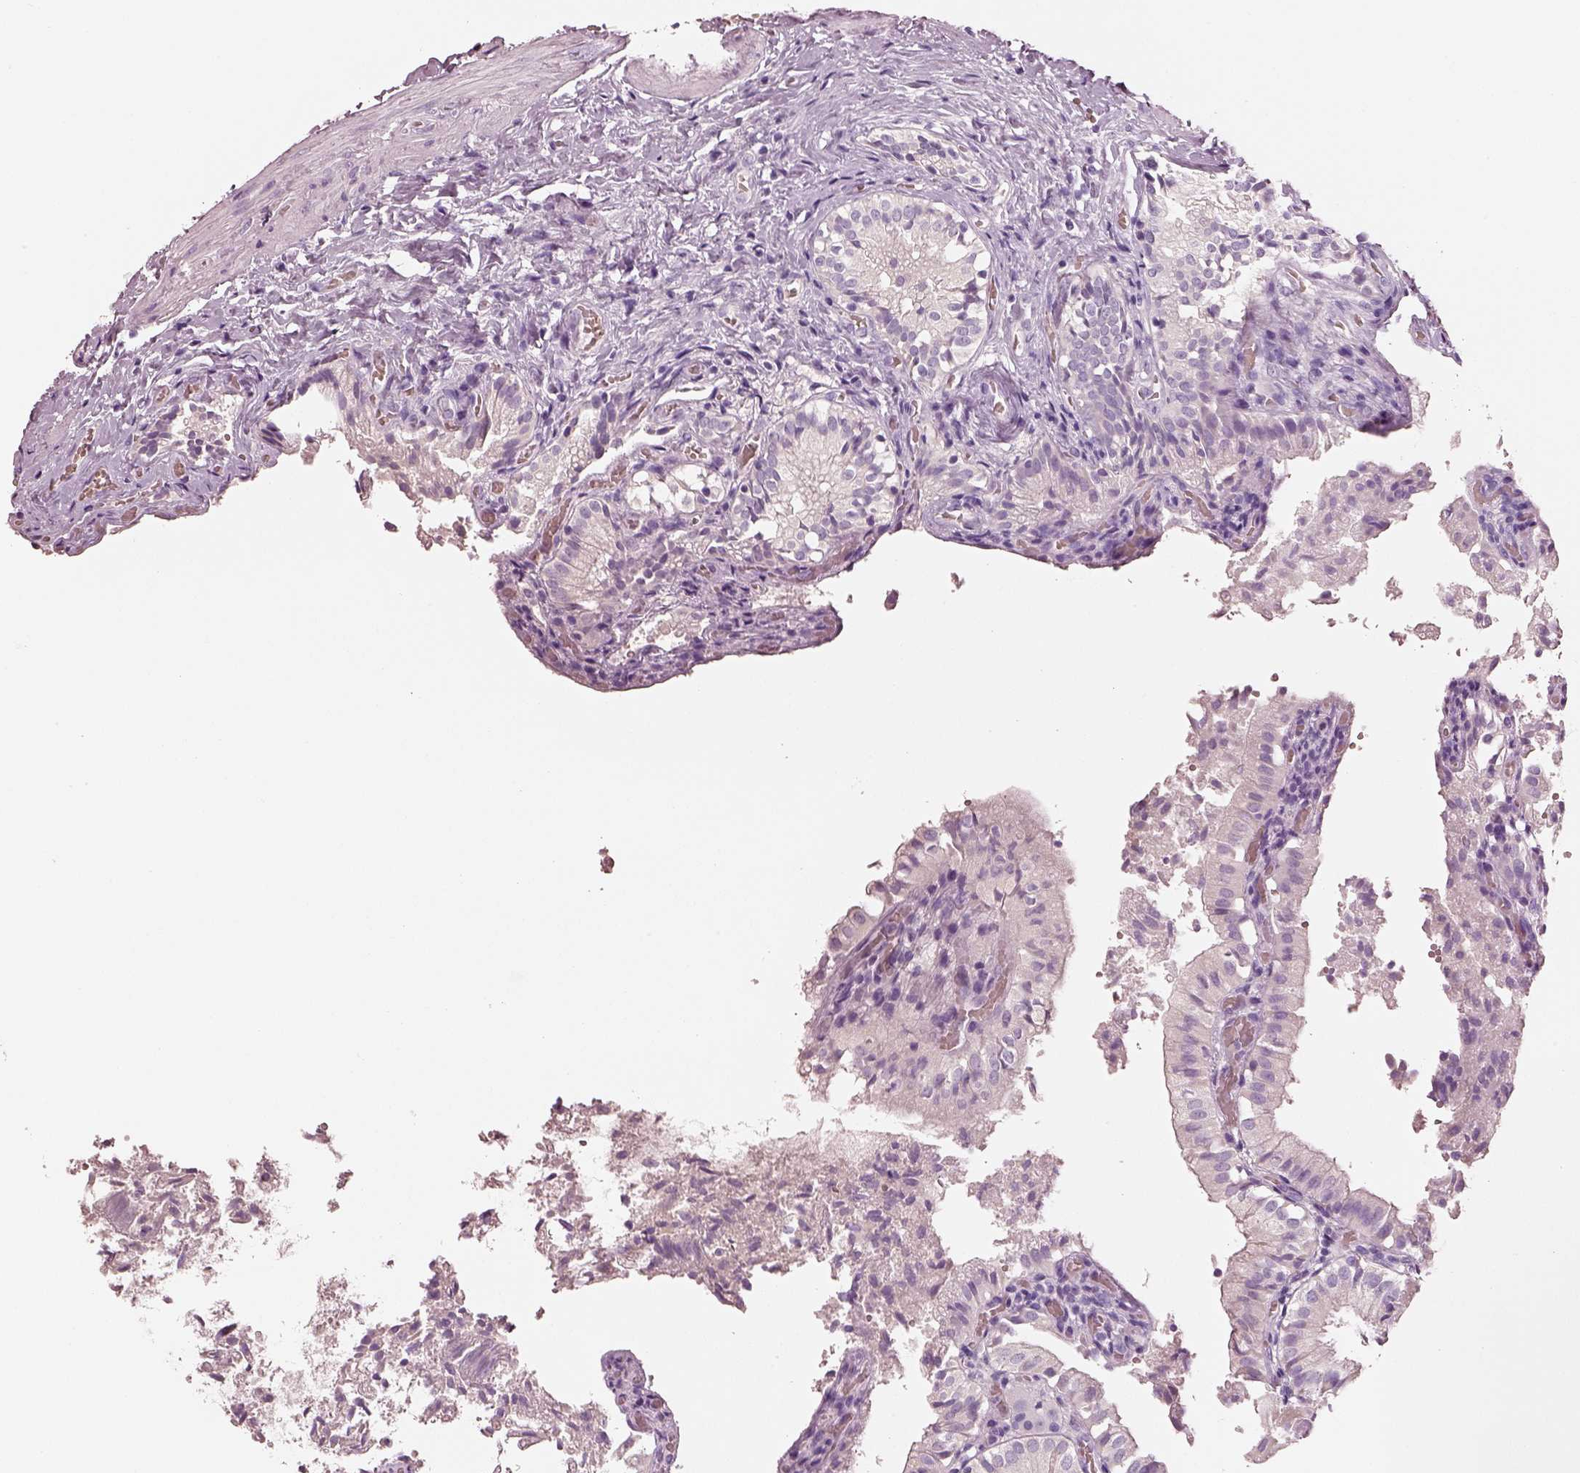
{"staining": {"intensity": "negative", "quantity": "none", "location": "none"}, "tissue": "gallbladder", "cell_type": "Glandular cells", "image_type": "normal", "snomed": [{"axis": "morphology", "description": "Normal tissue, NOS"}, {"axis": "topography", "description": "Gallbladder"}], "caption": "The image demonstrates no staining of glandular cells in normal gallbladder.", "gene": "ELSPBP1", "patient": {"sex": "female", "age": 47}}